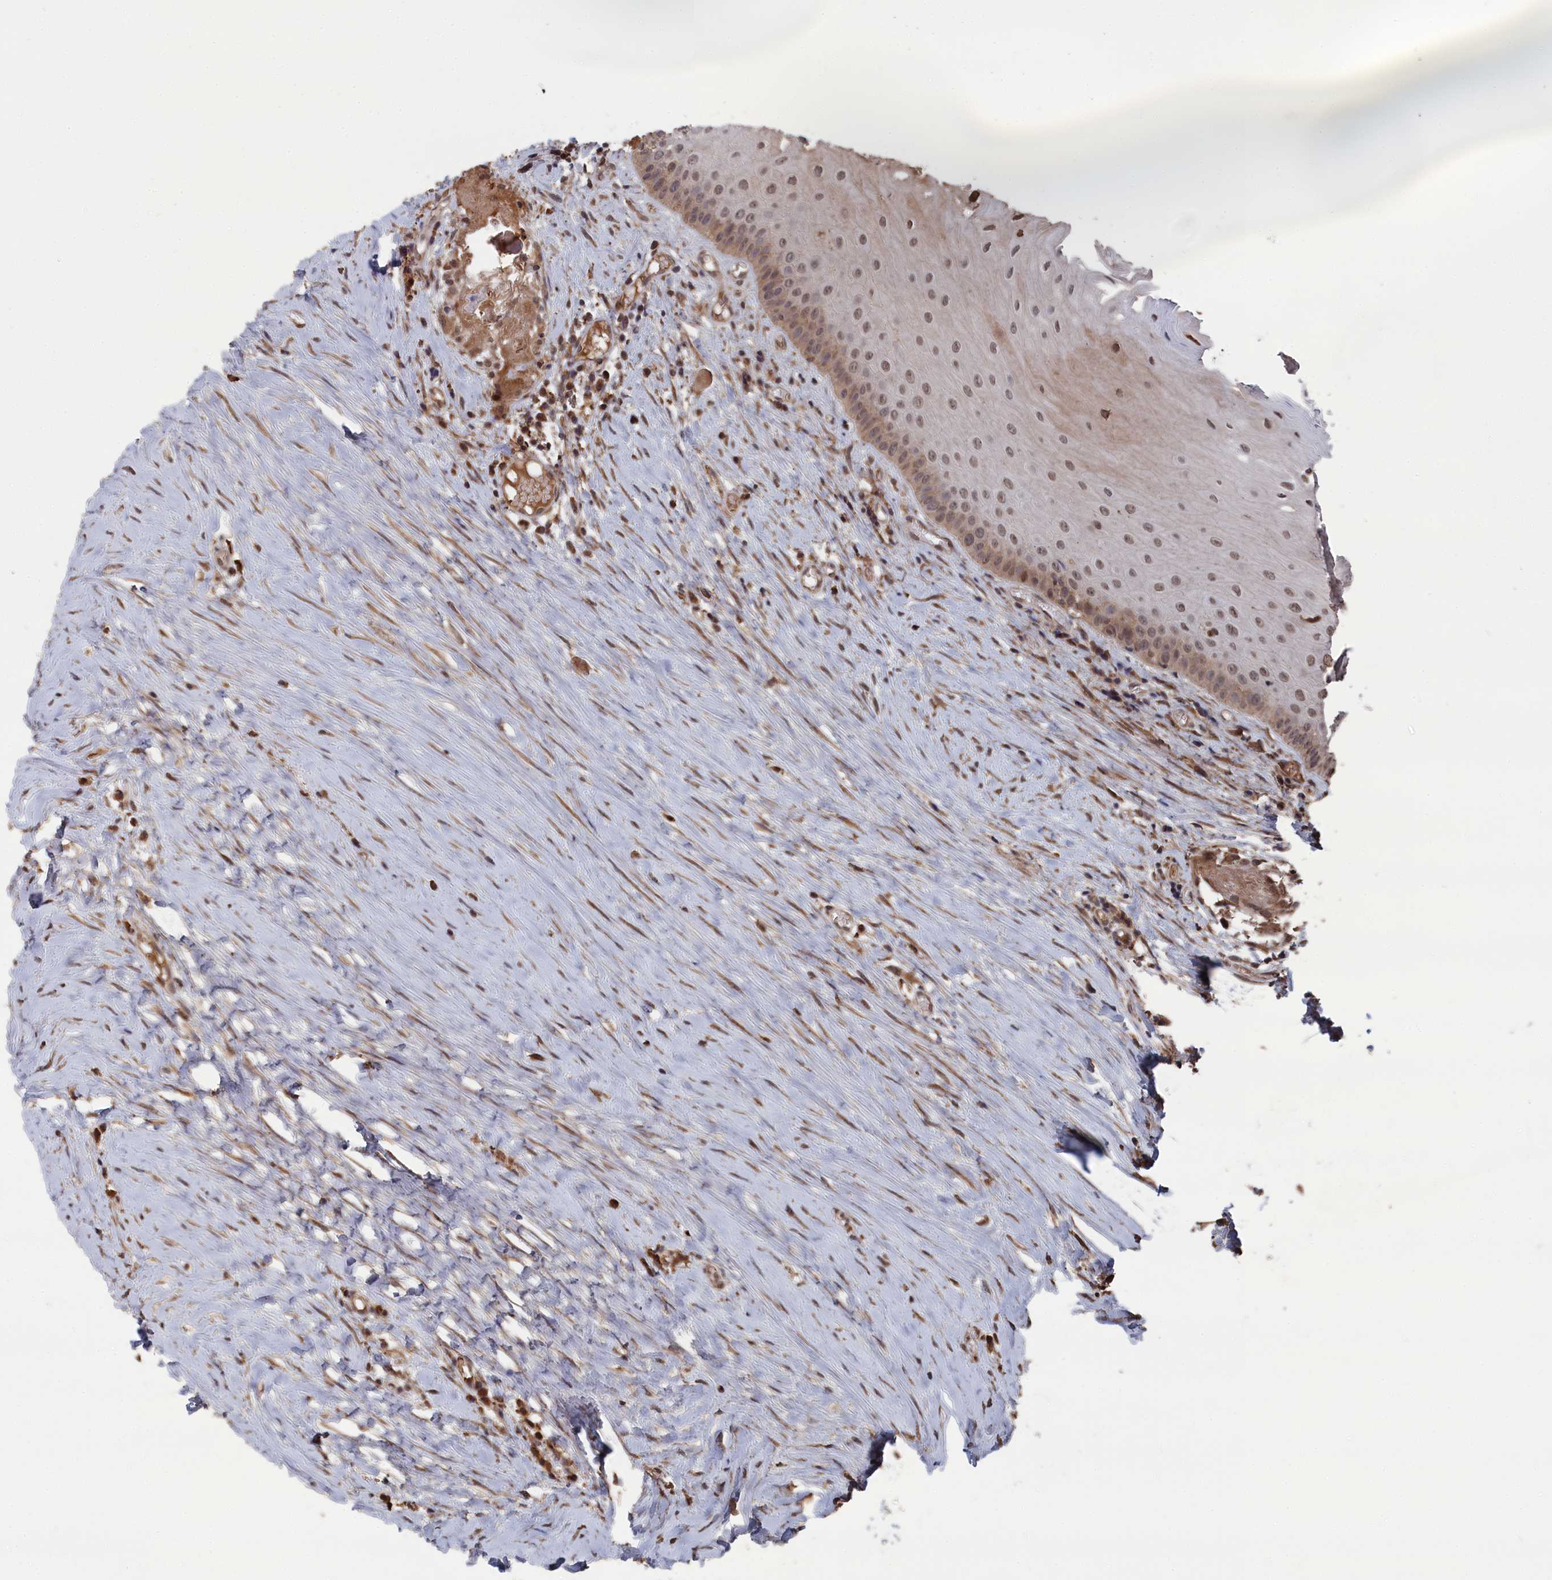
{"staining": {"intensity": "moderate", "quantity": ">75%", "location": "cytoplasmic/membranous,nuclear"}, "tissue": "oral mucosa", "cell_type": "Squamous epithelial cells", "image_type": "normal", "snomed": [{"axis": "morphology", "description": "Normal tissue, NOS"}, {"axis": "topography", "description": "Skeletal muscle"}, {"axis": "topography", "description": "Oral tissue"}, {"axis": "topography", "description": "Peripheral nerve tissue"}], "caption": "Immunohistochemical staining of normal oral mucosa demonstrates moderate cytoplasmic/membranous,nuclear protein staining in approximately >75% of squamous epithelial cells.", "gene": "CEACAM21", "patient": {"sex": "female", "age": 84}}